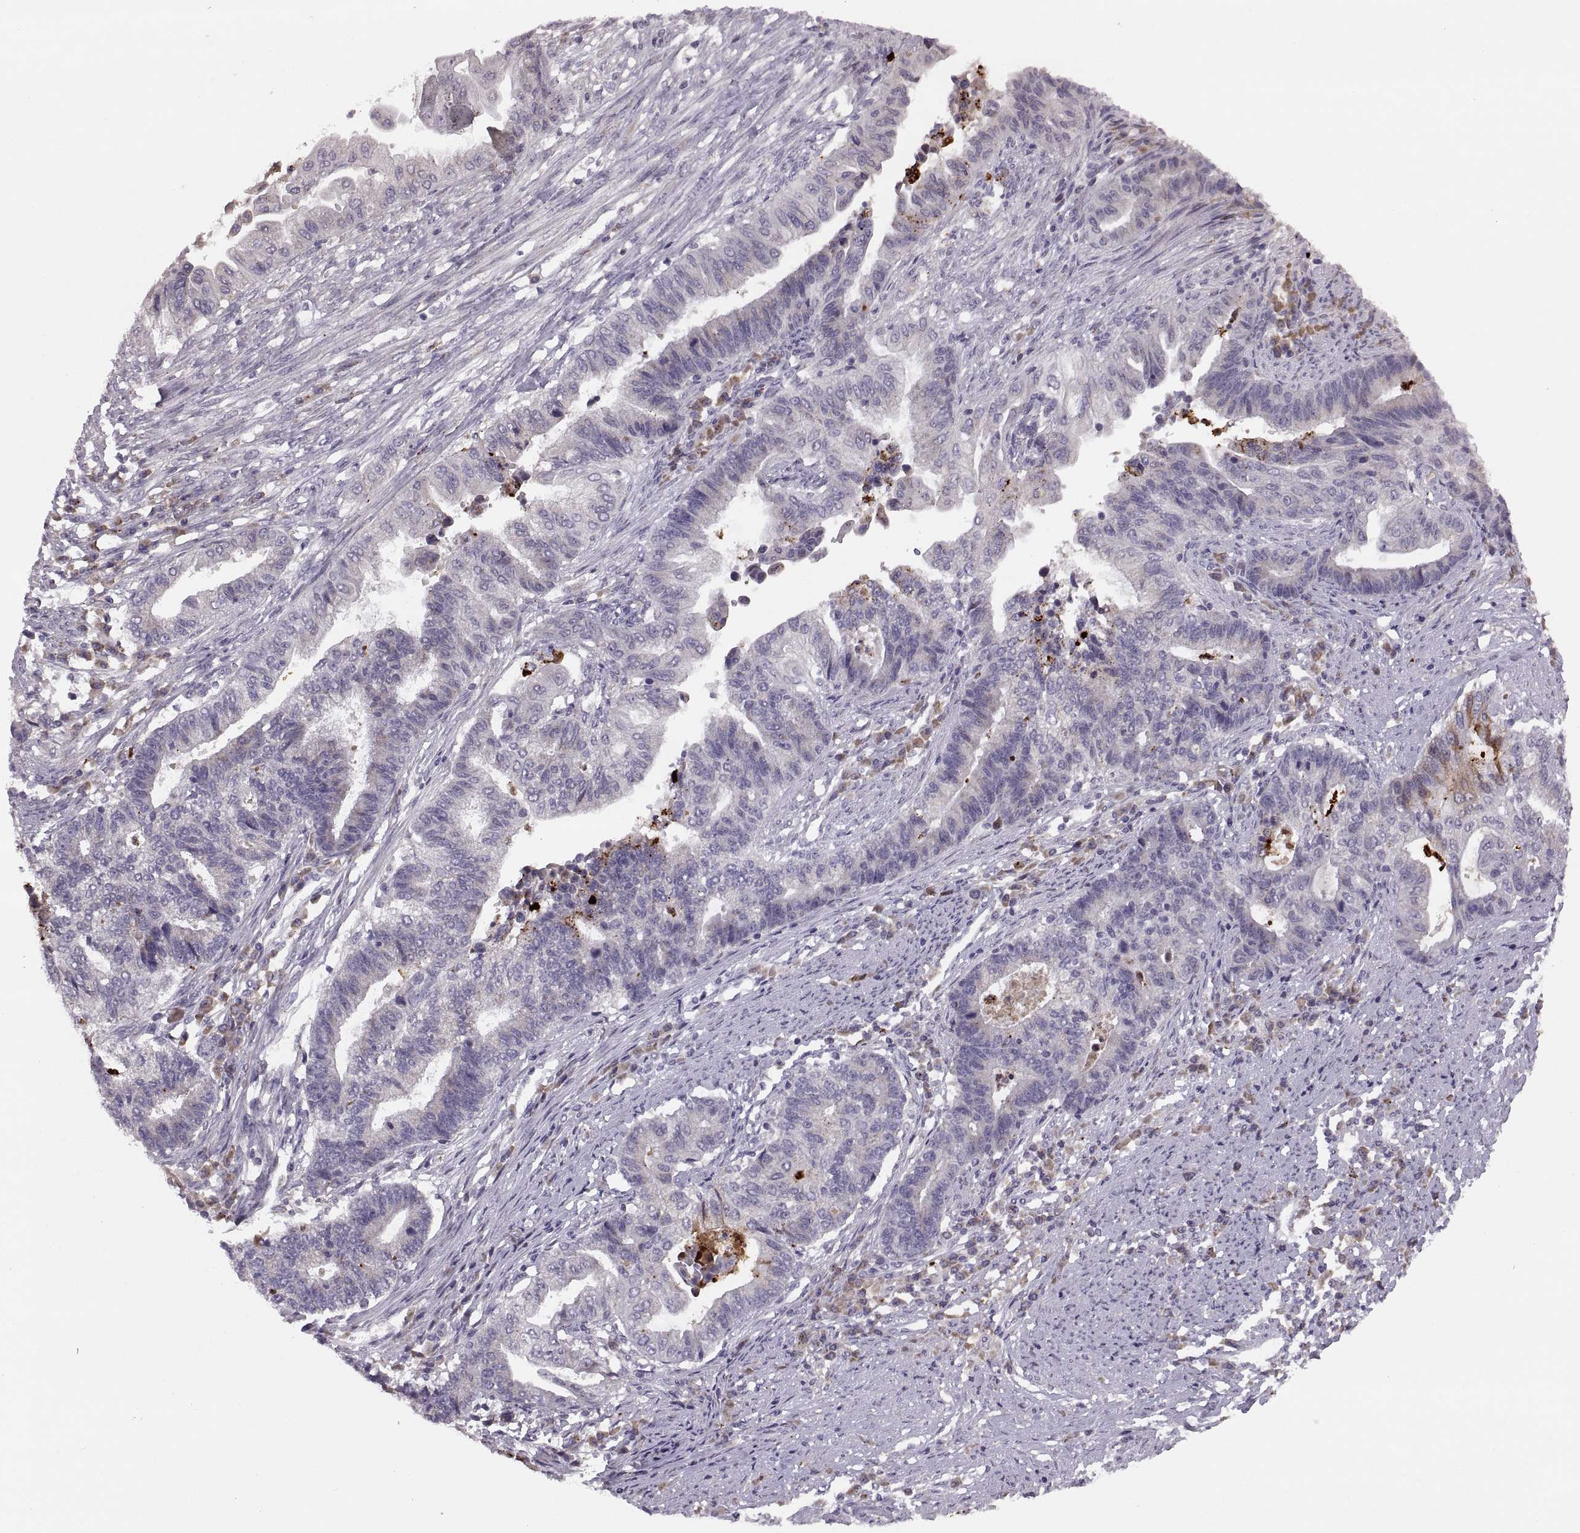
{"staining": {"intensity": "negative", "quantity": "none", "location": "none"}, "tissue": "endometrial cancer", "cell_type": "Tumor cells", "image_type": "cancer", "snomed": [{"axis": "morphology", "description": "Adenocarcinoma, NOS"}, {"axis": "topography", "description": "Uterus"}, {"axis": "topography", "description": "Endometrium"}], "caption": "A high-resolution micrograph shows IHC staining of endometrial adenocarcinoma, which reveals no significant expression in tumor cells.", "gene": "ADH6", "patient": {"sex": "female", "age": 54}}